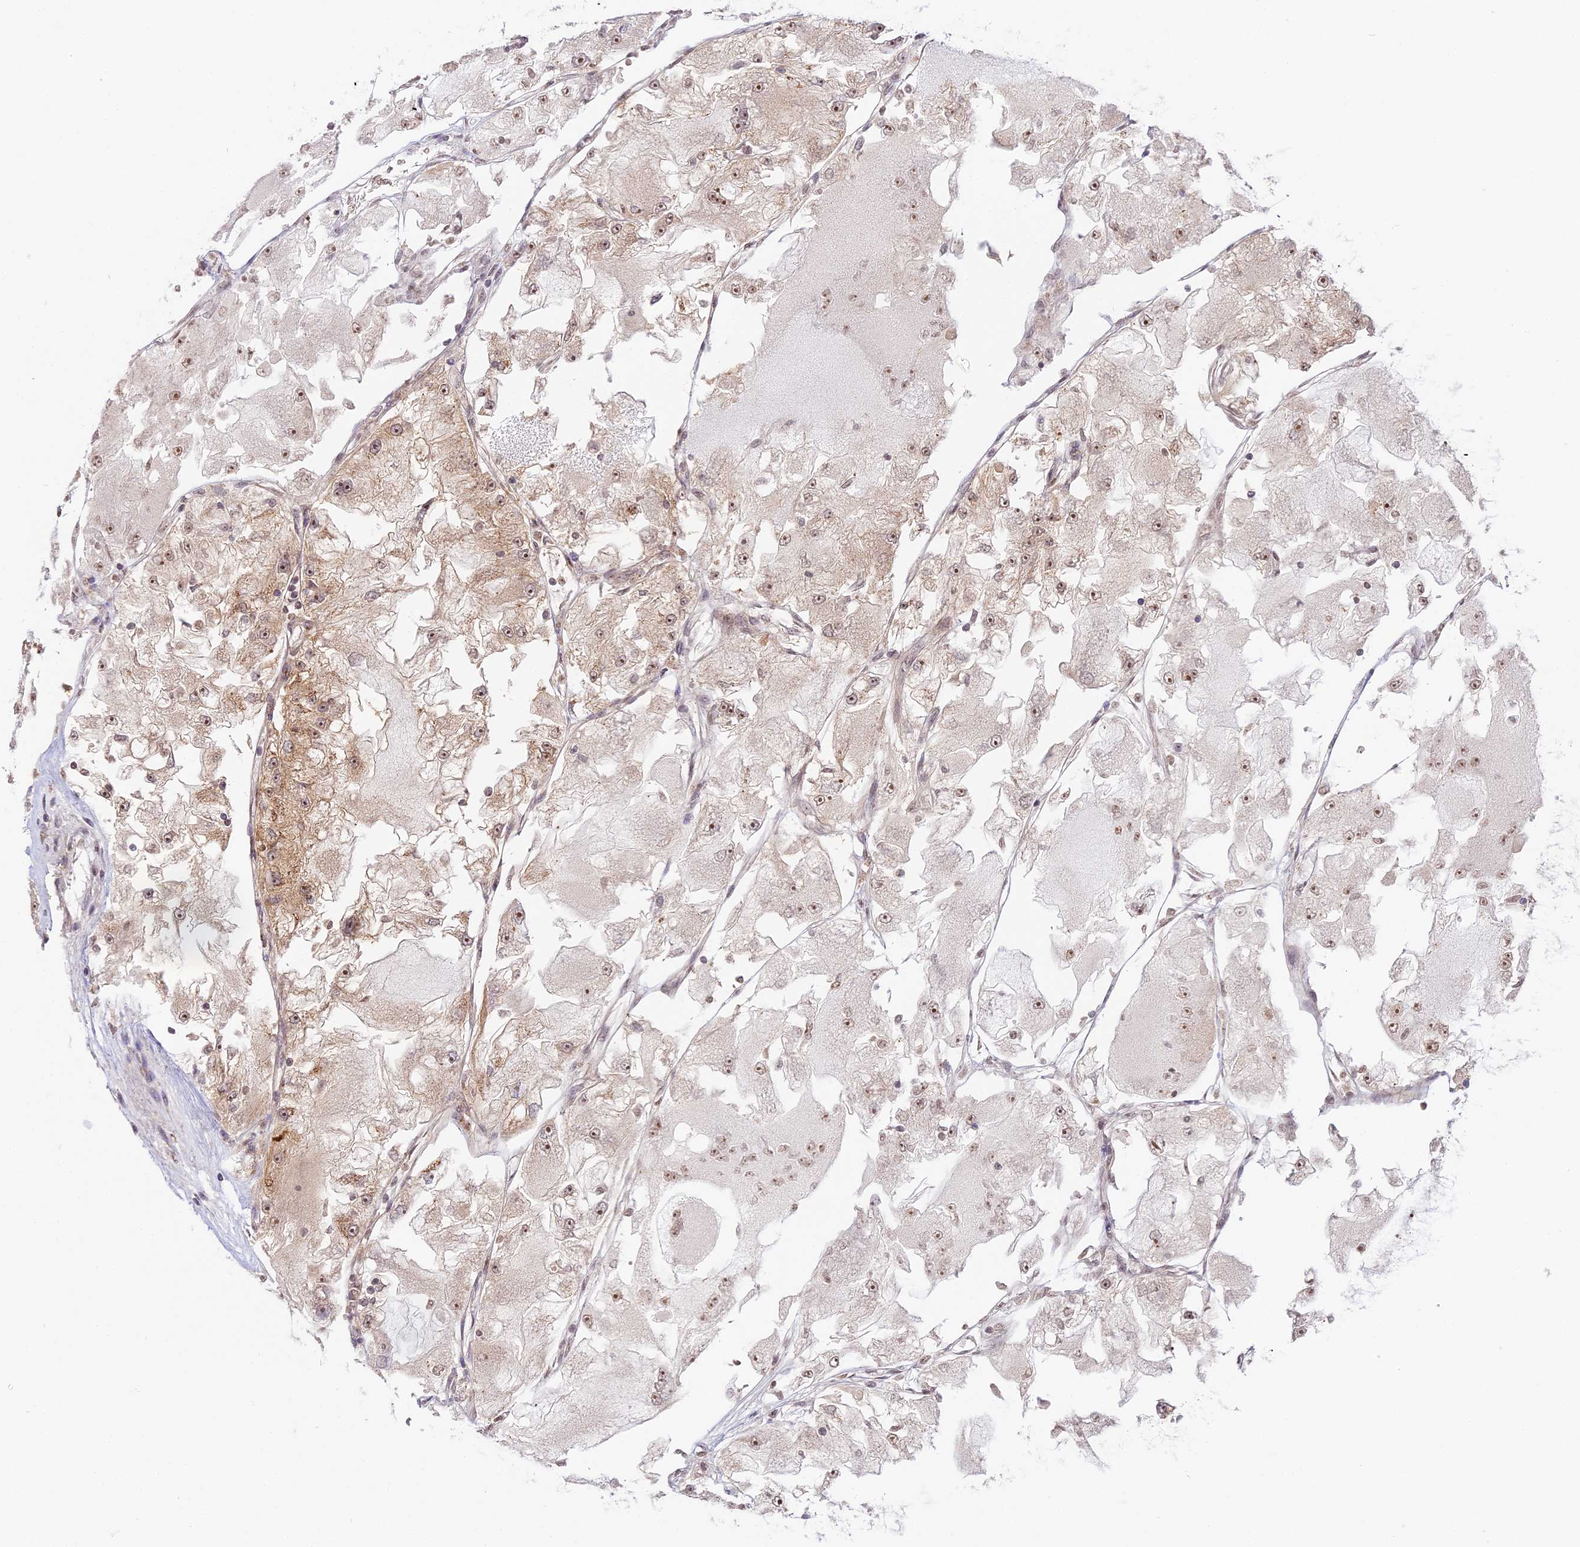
{"staining": {"intensity": "weak", "quantity": "25%-75%", "location": "nuclear"}, "tissue": "renal cancer", "cell_type": "Tumor cells", "image_type": "cancer", "snomed": [{"axis": "morphology", "description": "Adenocarcinoma, NOS"}, {"axis": "topography", "description": "Kidney"}], "caption": "Protein expression analysis of renal adenocarcinoma displays weak nuclear expression in approximately 25%-75% of tumor cells.", "gene": "HEATR5B", "patient": {"sex": "female", "age": 72}}